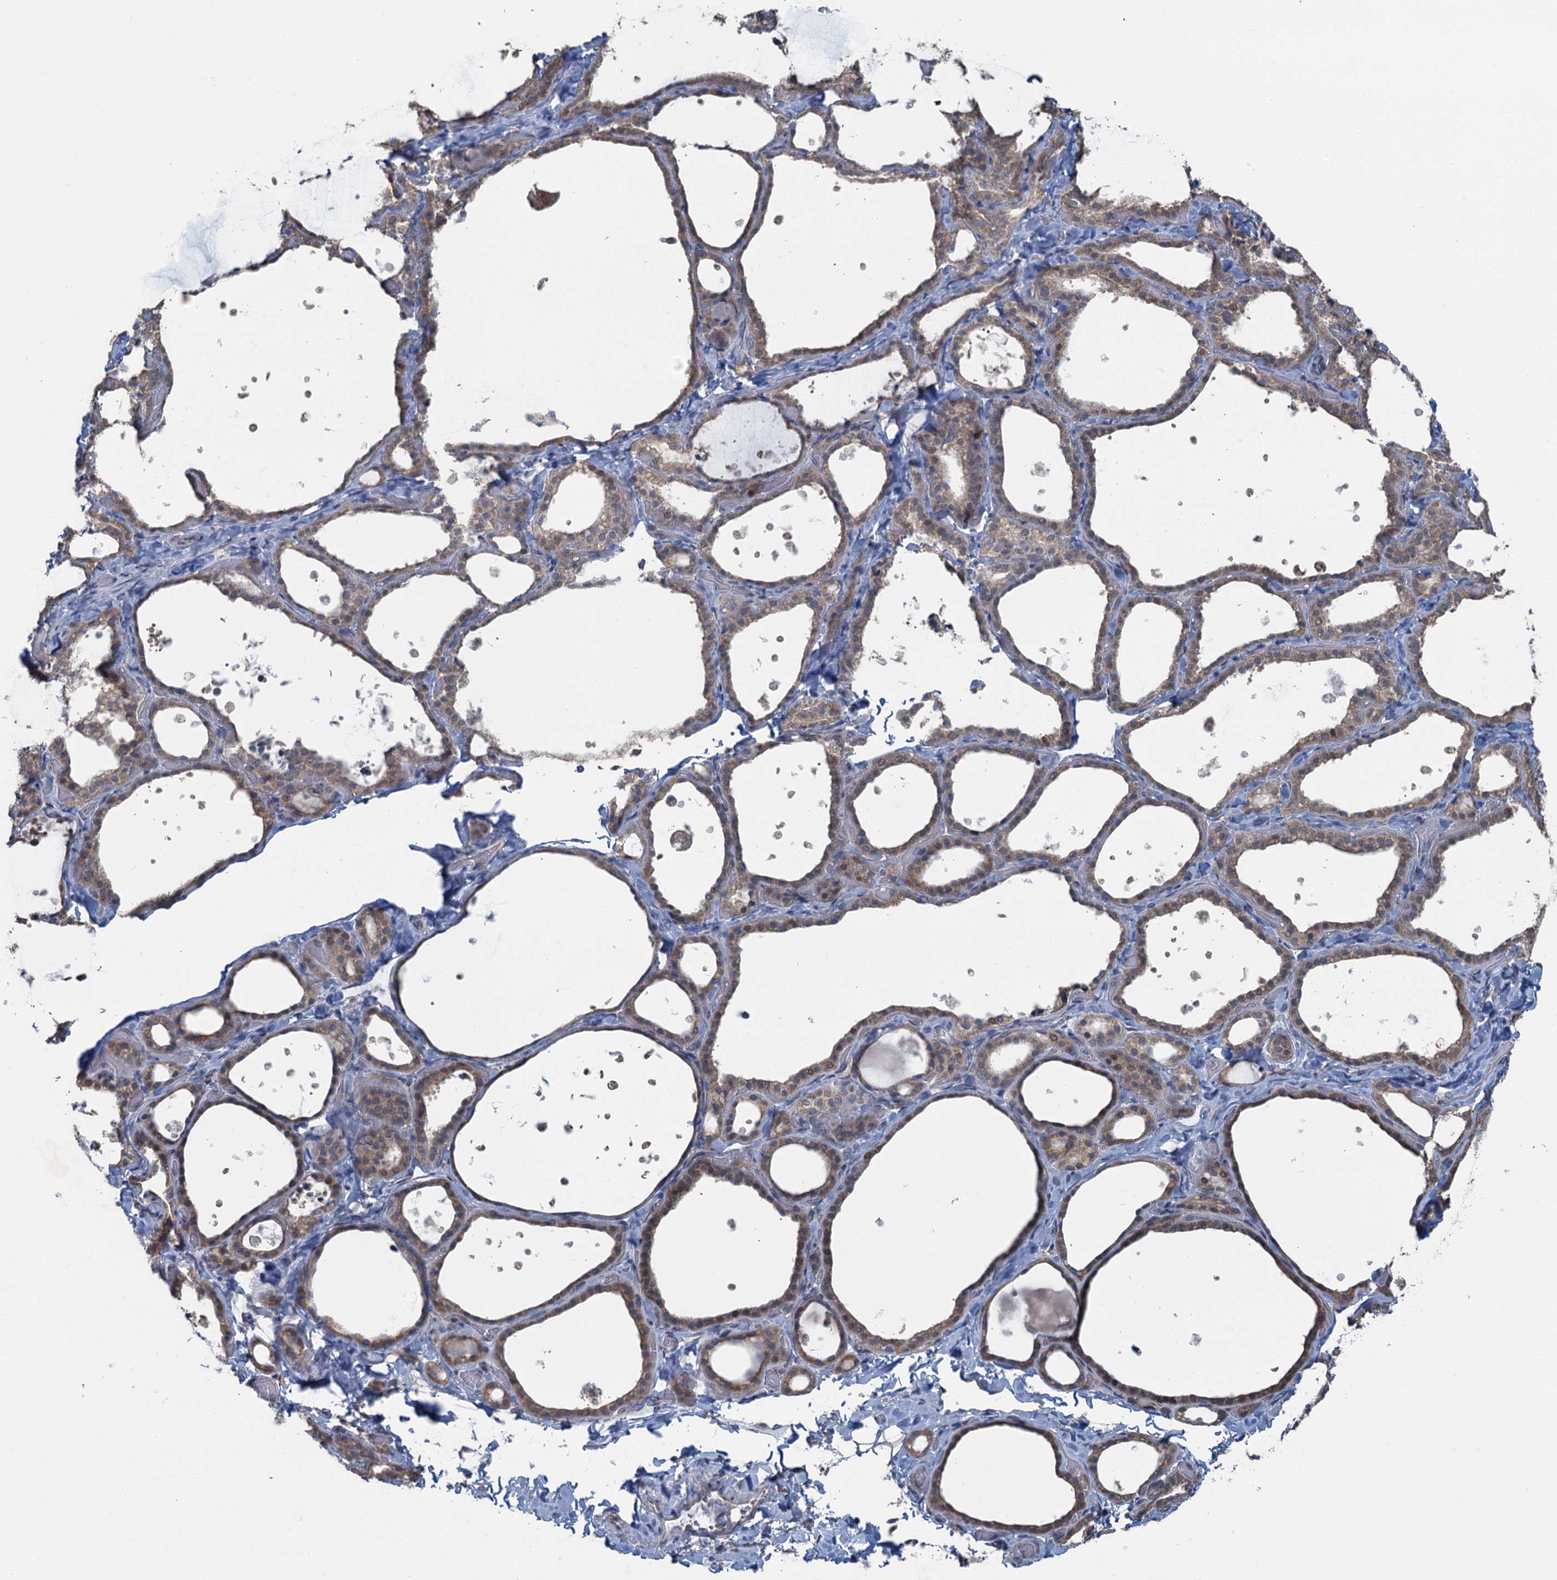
{"staining": {"intensity": "weak", "quantity": ">75%", "location": "cytoplasmic/membranous"}, "tissue": "thyroid gland", "cell_type": "Glandular cells", "image_type": "normal", "snomed": [{"axis": "morphology", "description": "Normal tissue, NOS"}, {"axis": "topography", "description": "Thyroid gland"}], "caption": "Protein staining of unremarkable thyroid gland demonstrates weak cytoplasmic/membranous expression in about >75% of glandular cells.", "gene": "TEX35", "patient": {"sex": "female", "age": 44}}